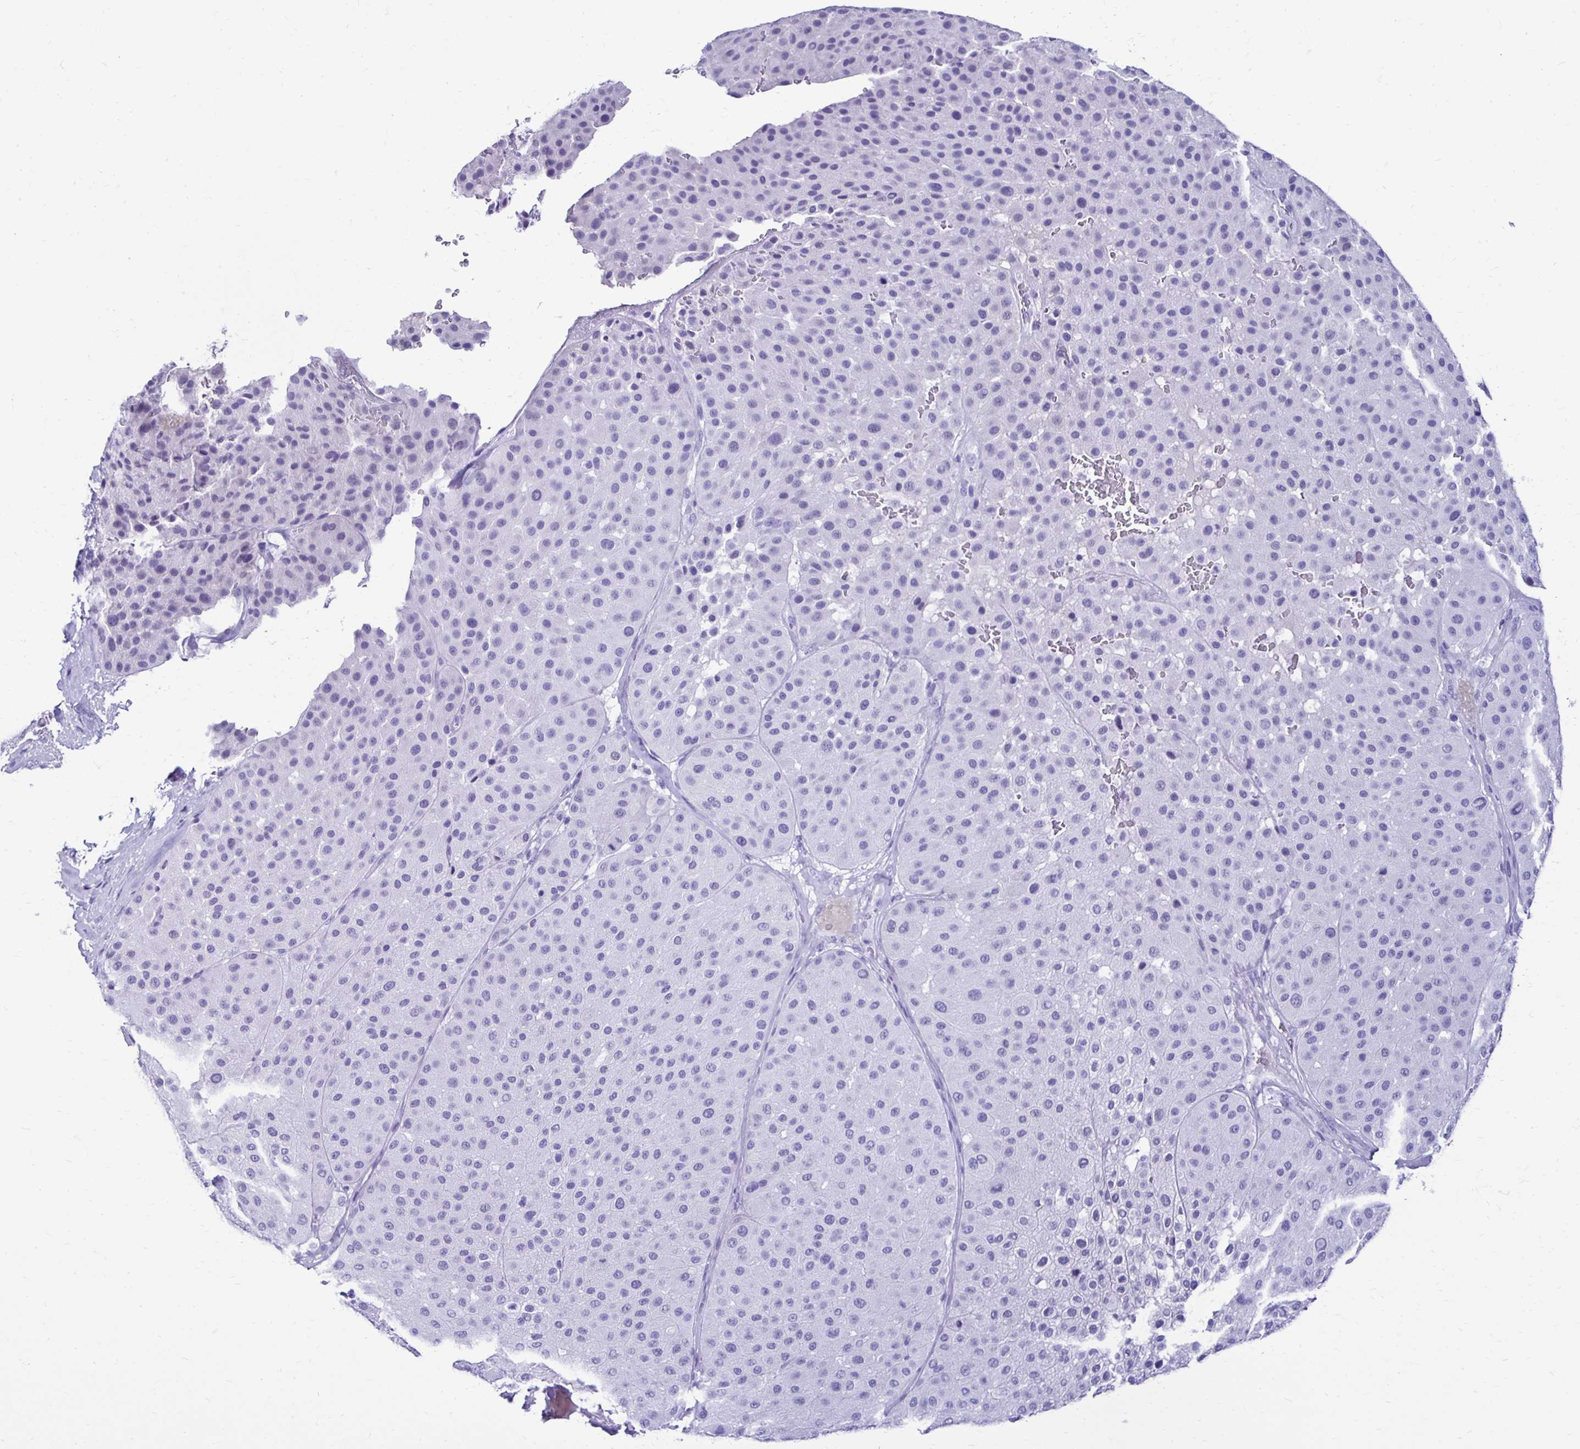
{"staining": {"intensity": "negative", "quantity": "none", "location": "none"}, "tissue": "melanoma", "cell_type": "Tumor cells", "image_type": "cancer", "snomed": [{"axis": "morphology", "description": "Malignant melanoma, Metastatic site"}, {"axis": "topography", "description": "Smooth muscle"}], "caption": "There is no significant expression in tumor cells of melanoma.", "gene": "CST5", "patient": {"sex": "male", "age": 41}}